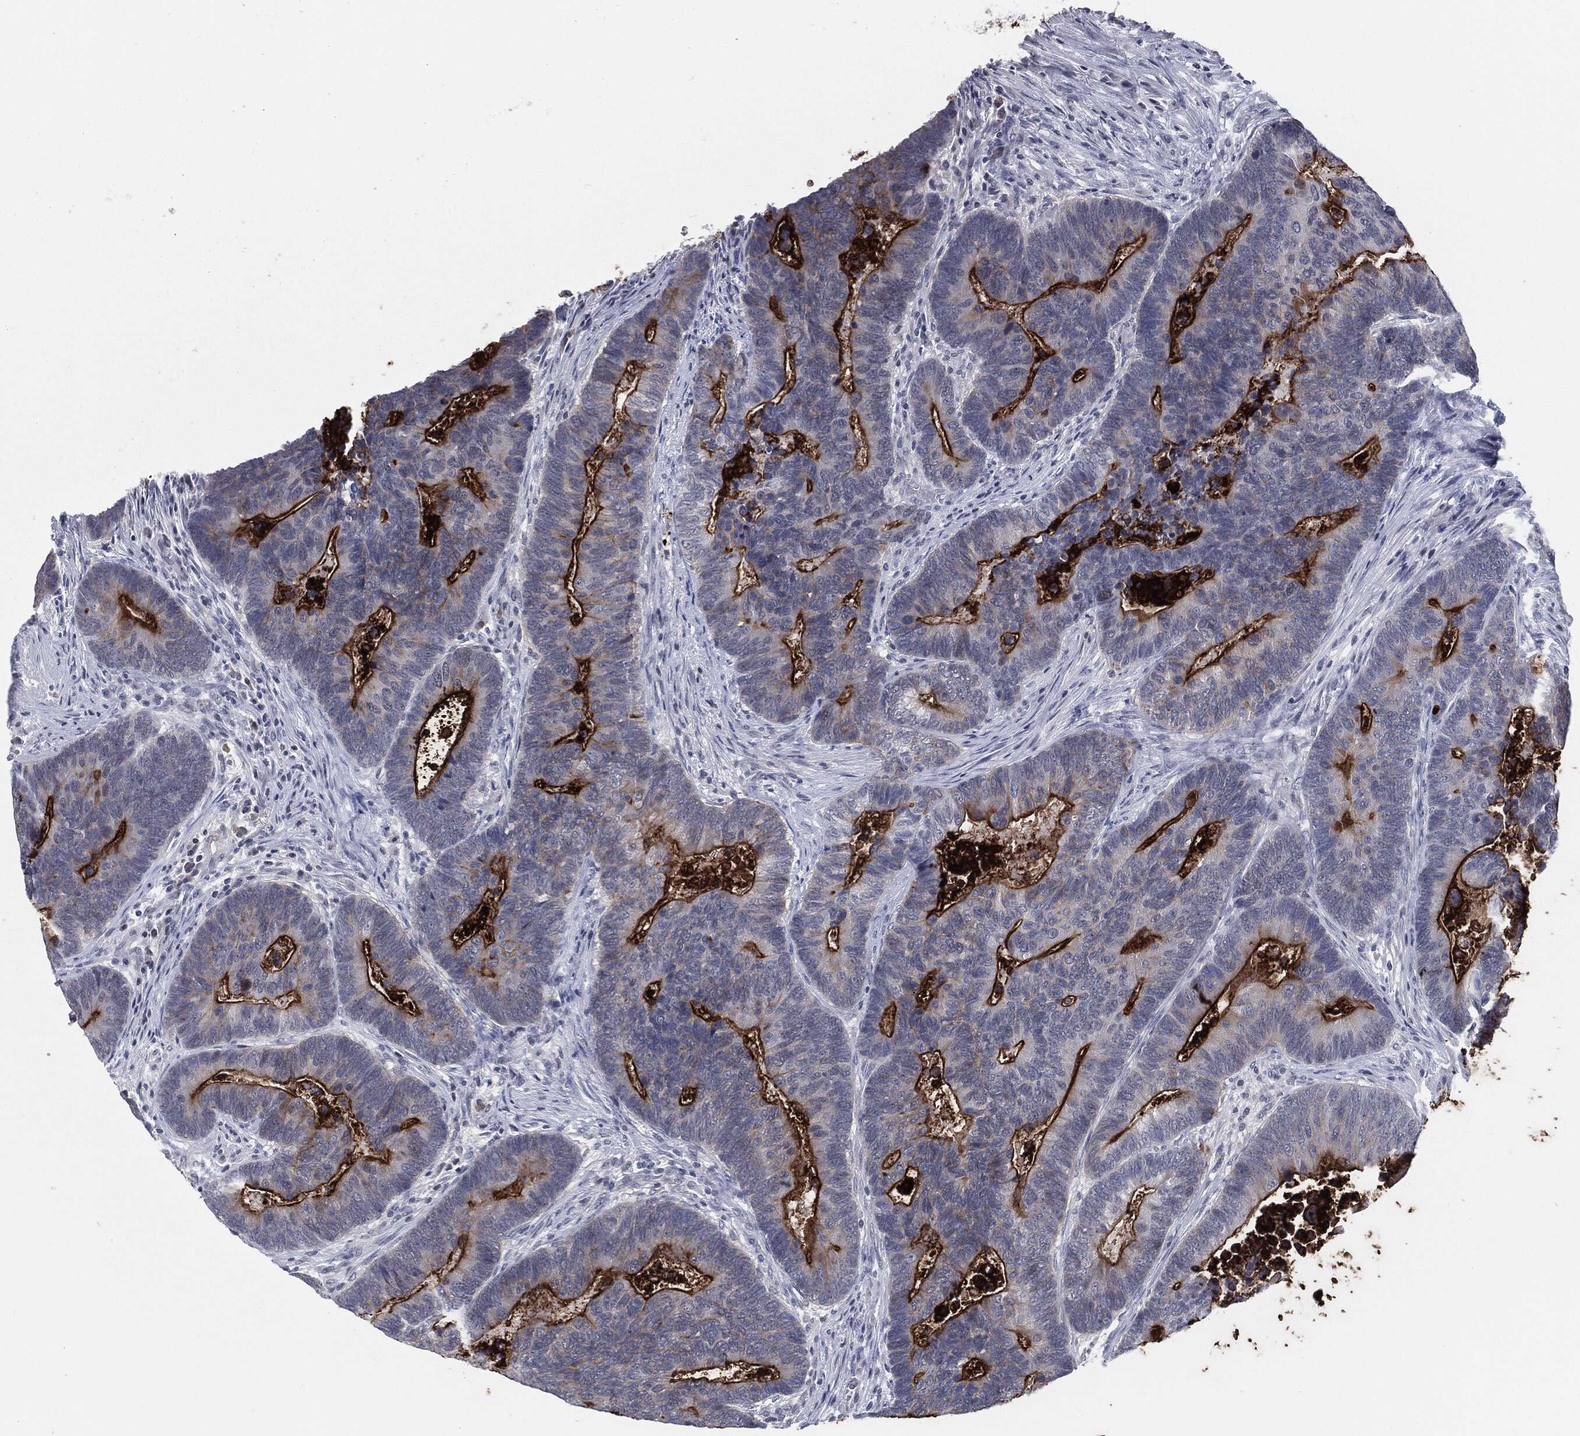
{"staining": {"intensity": "strong", "quantity": "25%-75%", "location": "cytoplasmic/membranous"}, "tissue": "colorectal cancer", "cell_type": "Tumor cells", "image_type": "cancer", "snomed": [{"axis": "morphology", "description": "Adenocarcinoma, NOS"}, {"axis": "topography", "description": "Colon"}], "caption": "Strong cytoplasmic/membranous staining is identified in approximately 25%-75% of tumor cells in adenocarcinoma (colorectal). The protein of interest is stained brown, and the nuclei are stained in blue (DAB IHC with brightfield microscopy, high magnification).", "gene": "PROM1", "patient": {"sex": "male", "age": 75}}